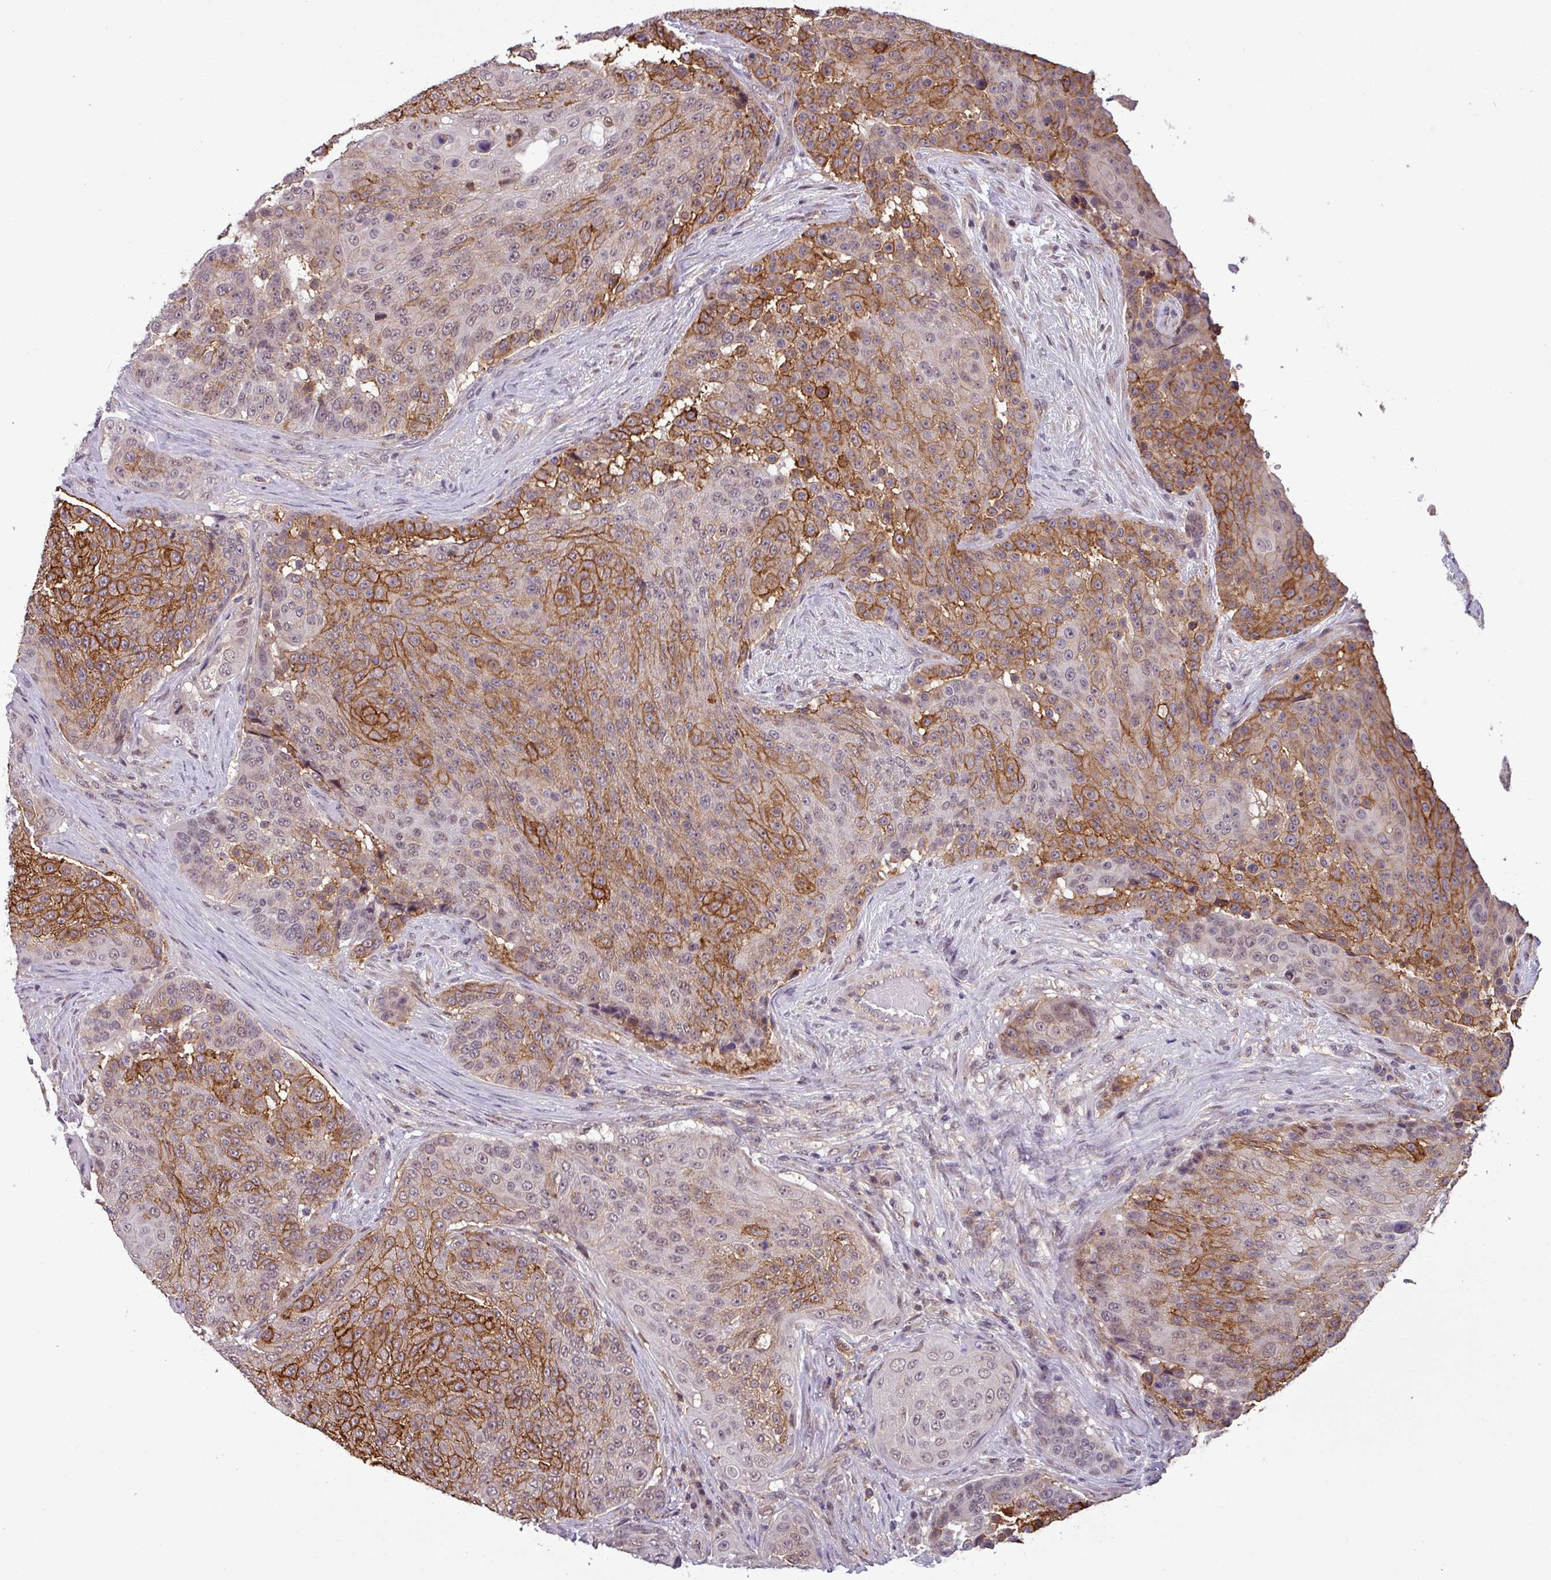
{"staining": {"intensity": "moderate", "quantity": "25%-75%", "location": "cytoplasmic/membranous"}, "tissue": "urothelial cancer", "cell_type": "Tumor cells", "image_type": "cancer", "snomed": [{"axis": "morphology", "description": "Urothelial carcinoma, High grade"}, {"axis": "topography", "description": "Urinary bladder"}], "caption": "Protein staining of high-grade urothelial carcinoma tissue exhibits moderate cytoplasmic/membranous expression in approximately 25%-75% of tumor cells. The staining was performed using DAB to visualize the protein expression in brown, while the nuclei were stained in blue with hematoxylin (Magnification: 20x).", "gene": "NPFFR1", "patient": {"sex": "female", "age": 63}}